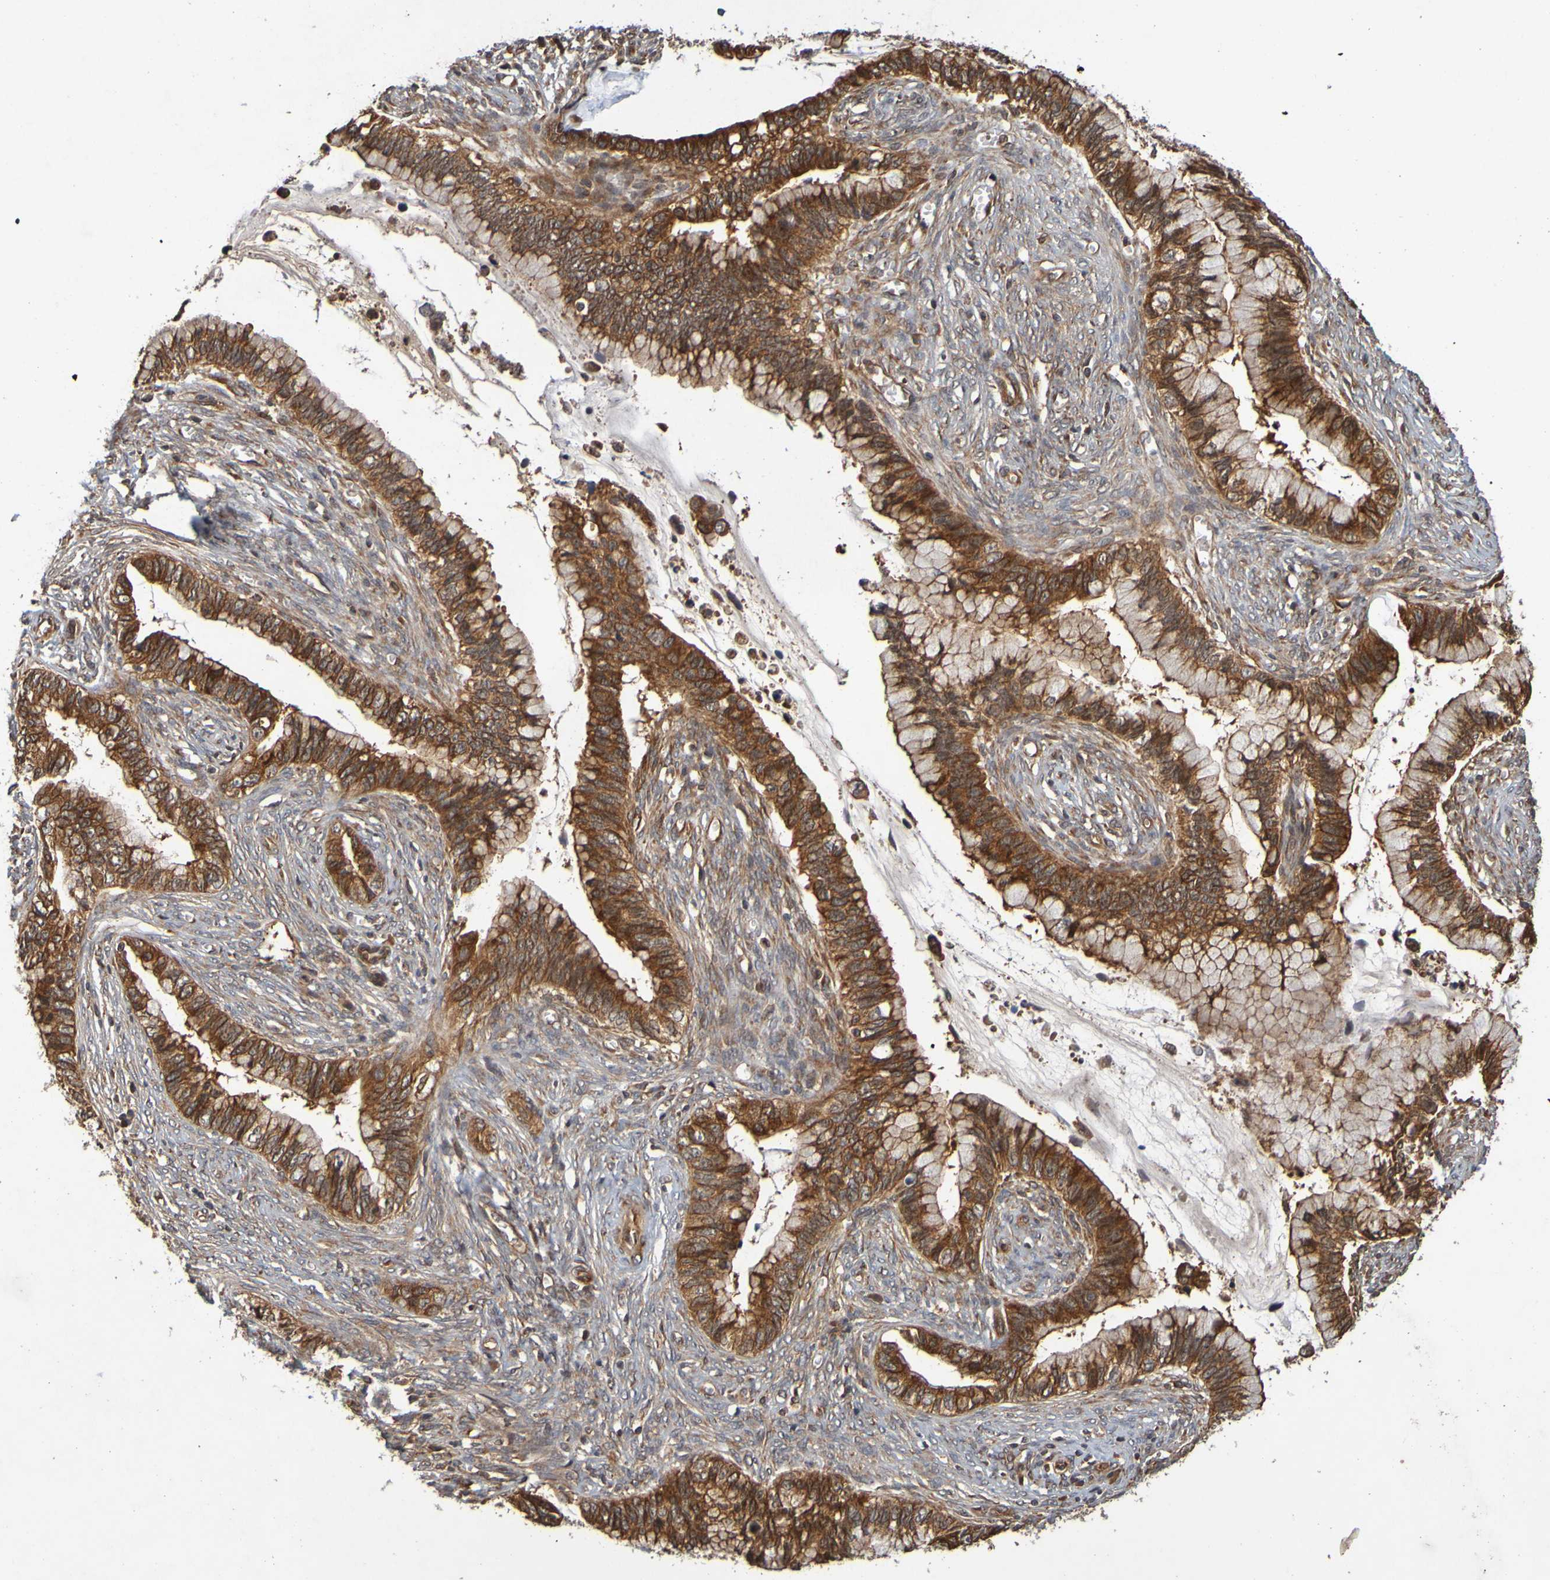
{"staining": {"intensity": "strong", "quantity": ">75%", "location": "cytoplasmic/membranous"}, "tissue": "cervical cancer", "cell_type": "Tumor cells", "image_type": "cancer", "snomed": [{"axis": "morphology", "description": "Adenocarcinoma, NOS"}, {"axis": "topography", "description": "Cervix"}], "caption": "The histopathology image exhibits a brown stain indicating the presence of a protein in the cytoplasmic/membranous of tumor cells in cervical adenocarcinoma.", "gene": "OCRL", "patient": {"sex": "female", "age": 44}}